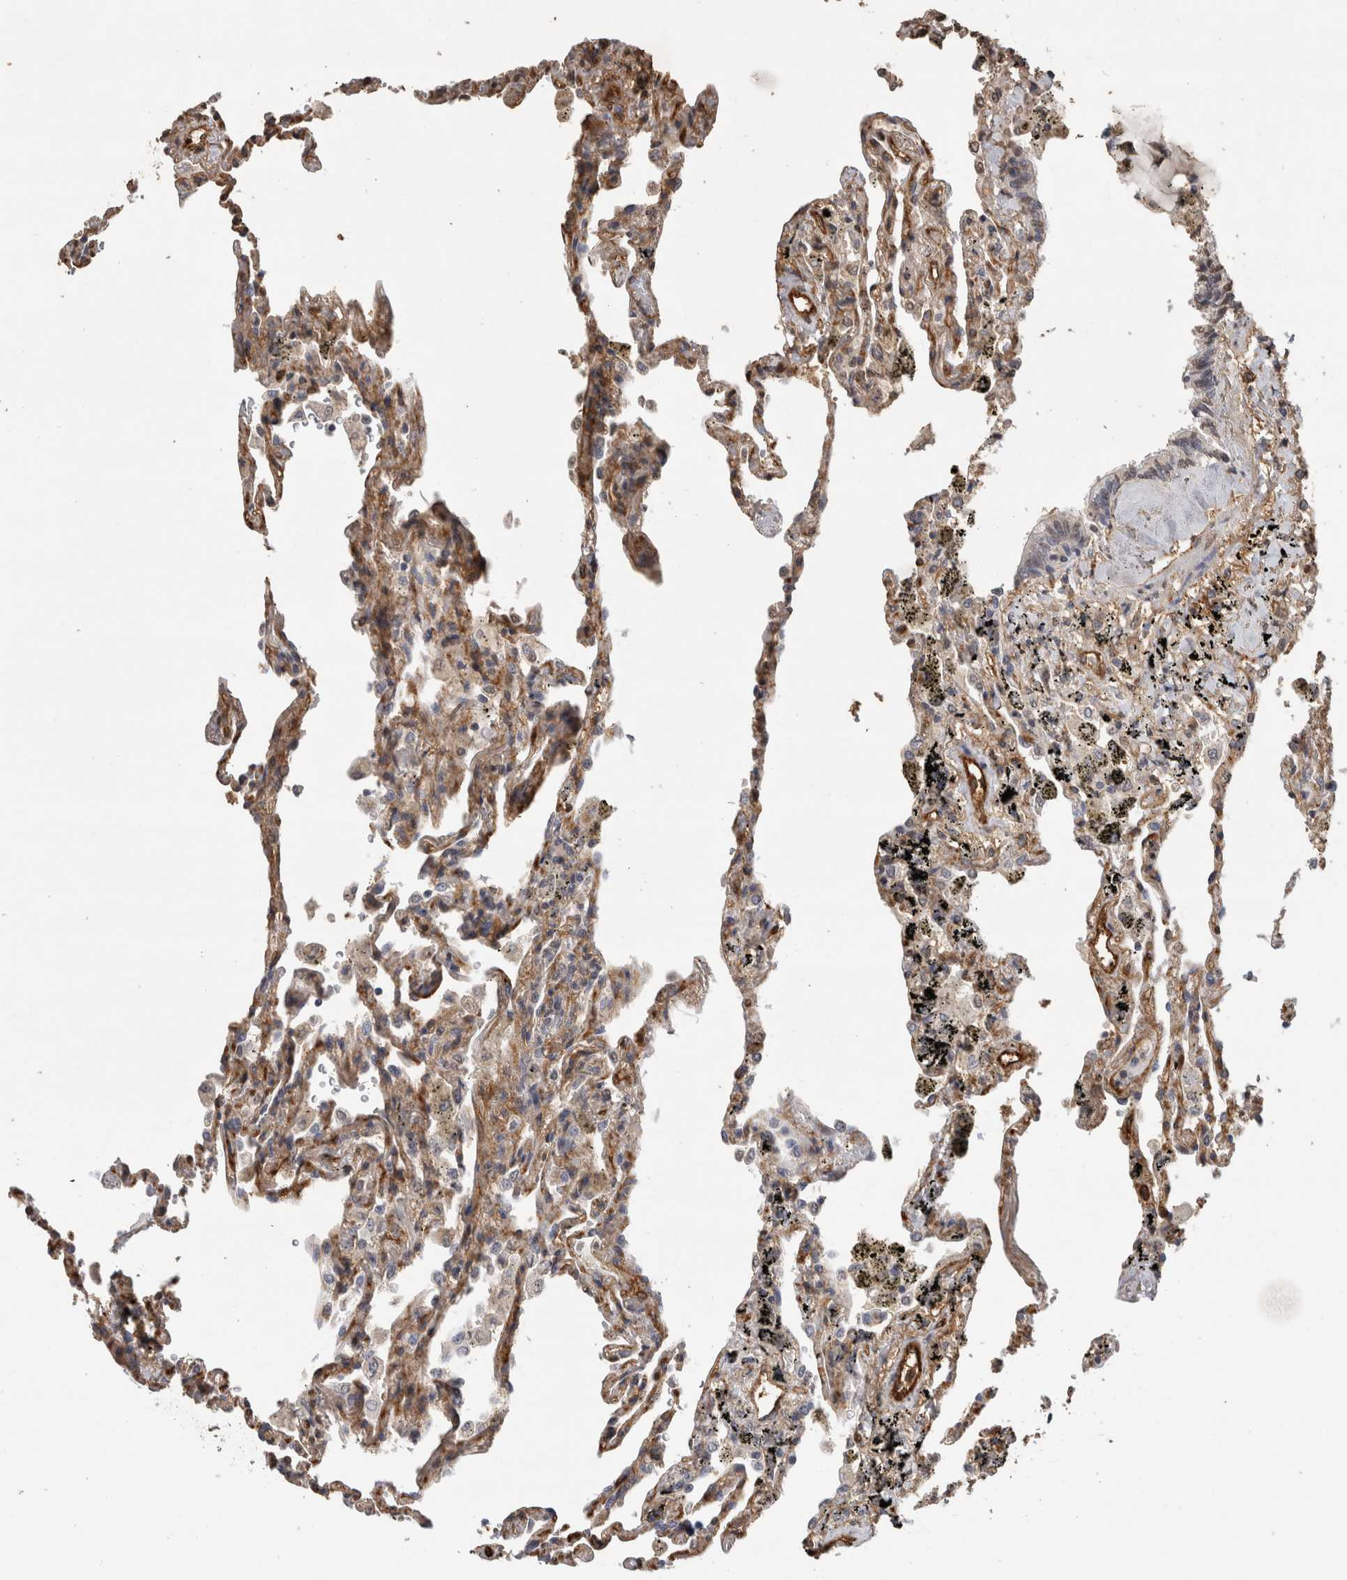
{"staining": {"intensity": "moderate", "quantity": "25%-75%", "location": "cytoplasmic/membranous"}, "tissue": "lung", "cell_type": "Alveolar cells", "image_type": "normal", "snomed": [{"axis": "morphology", "description": "Normal tissue, NOS"}, {"axis": "topography", "description": "Lung"}], "caption": "Immunohistochemistry (DAB (3,3'-diaminobenzidine)) staining of normal lung demonstrates moderate cytoplasmic/membranous protein positivity in approximately 25%-75% of alveolar cells.", "gene": "RECK", "patient": {"sex": "male", "age": 59}}